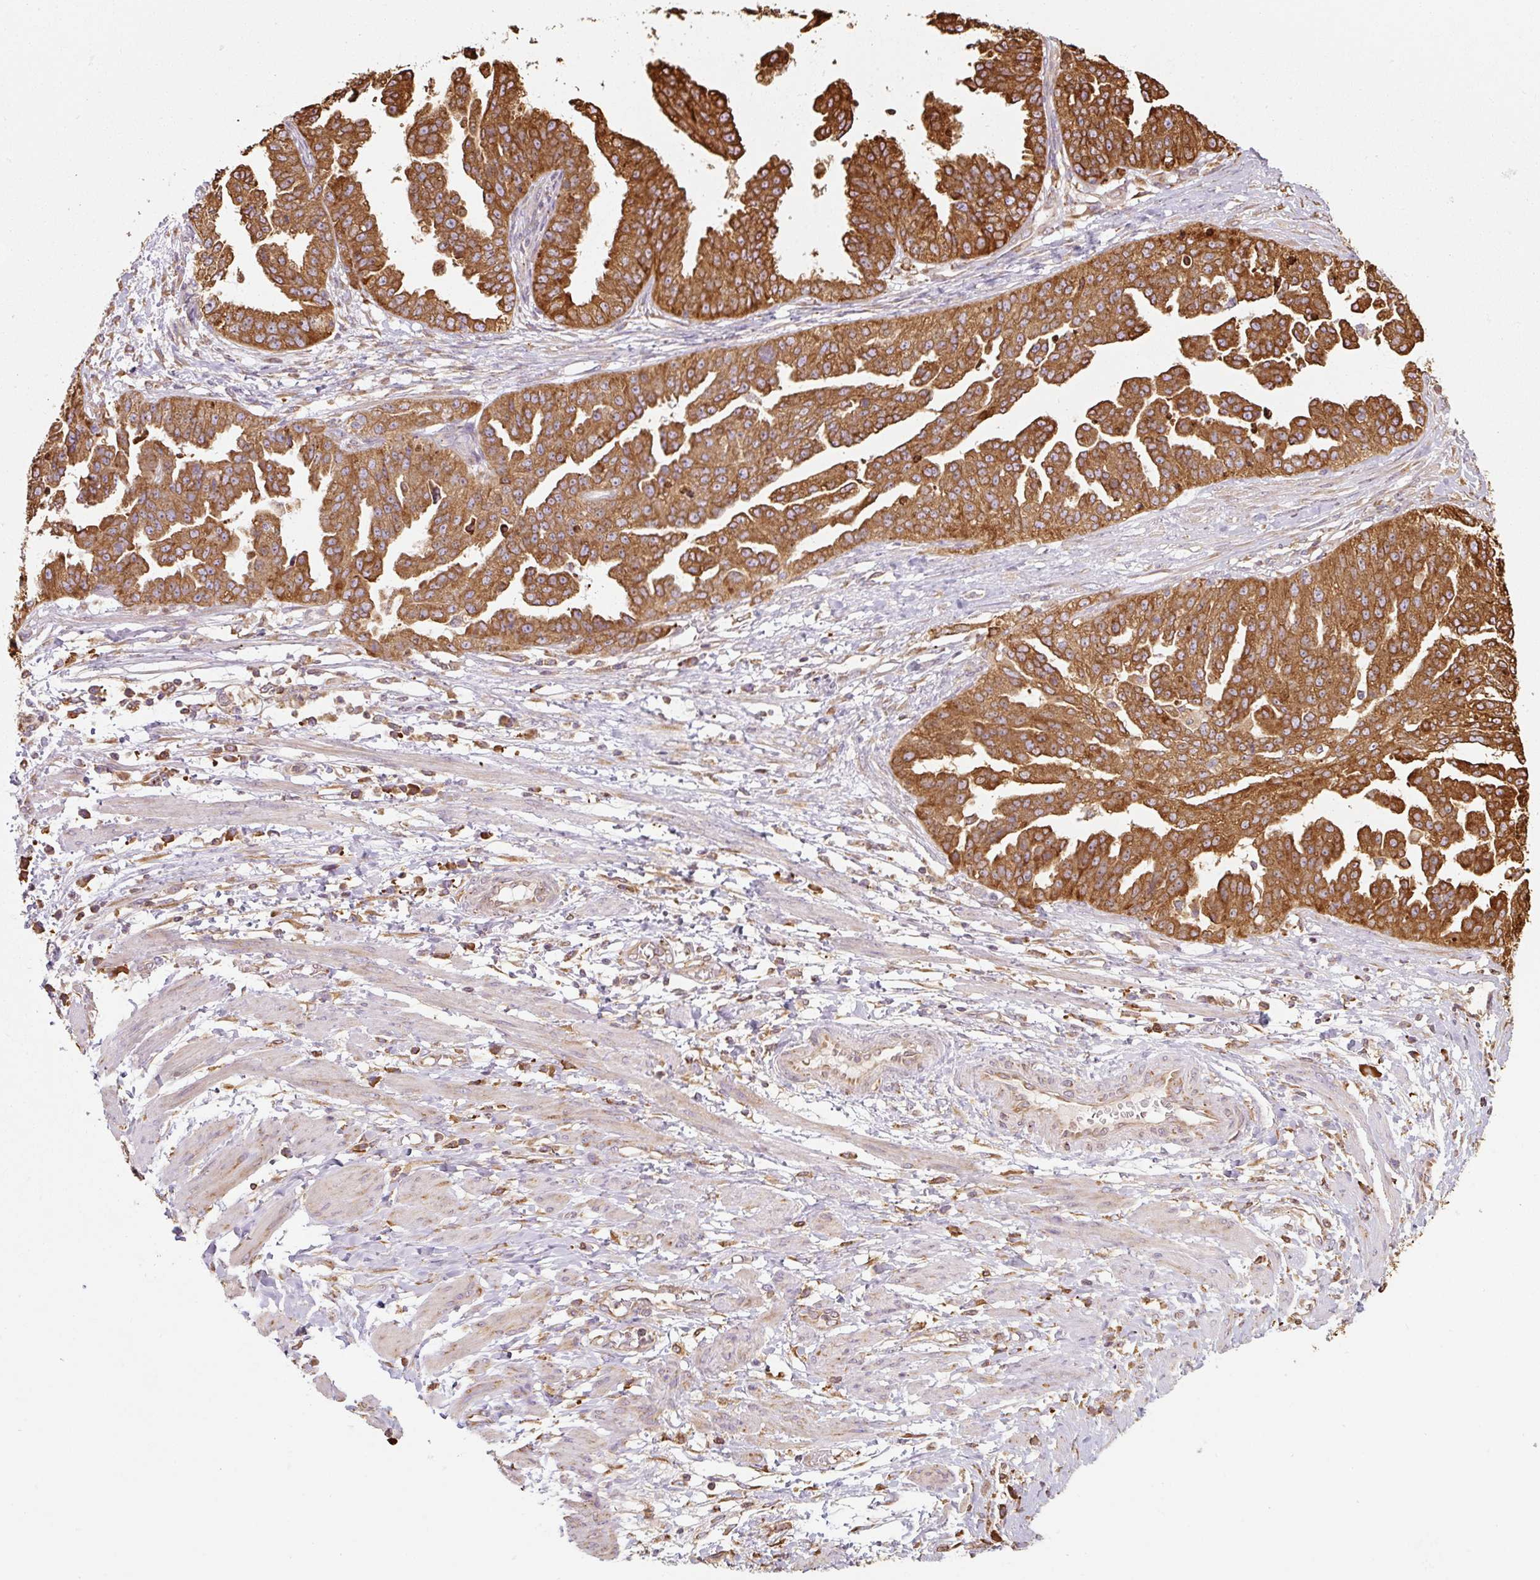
{"staining": {"intensity": "strong", "quantity": ">75%", "location": "cytoplasmic/membranous"}, "tissue": "ovarian cancer", "cell_type": "Tumor cells", "image_type": "cancer", "snomed": [{"axis": "morphology", "description": "Cystadenocarcinoma, serous, NOS"}, {"axis": "topography", "description": "Ovary"}], "caption": "Immunohistochemistry image of ovarian cancer (serous cystadenocarcinoma) stained for a protein (brown), which demonstrates high levels of strong cytoplasmic/membranous staining in approximately >75% of tumor cells.", "gene": "PRKCSH", "patient": {"sex": "female", "age": 58}}